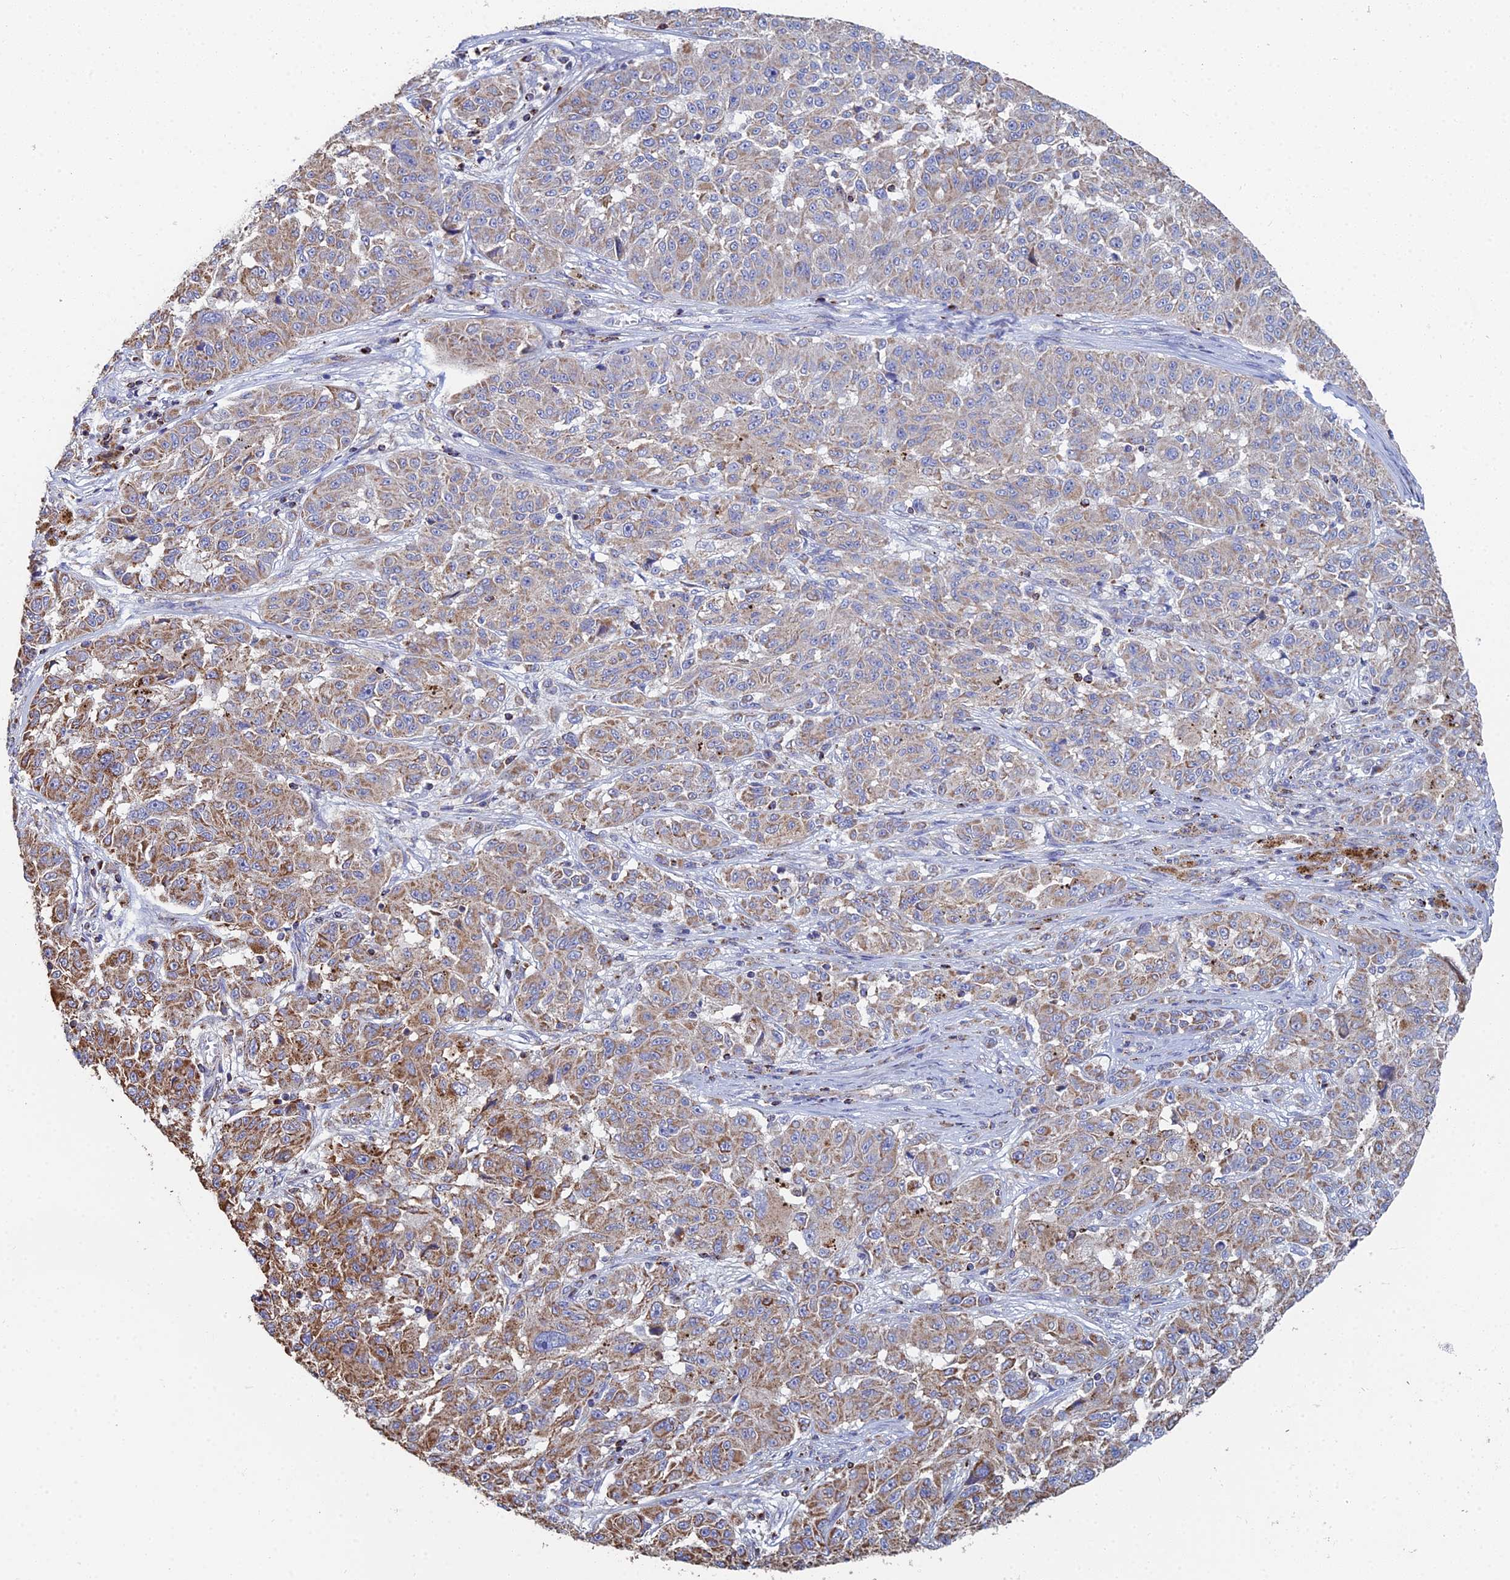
{"staining": {"intensity": "moderate", "quantity": "25%-75%", "location": "cytoplasmic/membranous"}, "tissue": "melanoma", "cell_type": "Tumor cells", "image_type": "cancer", "snomed": [{"axis": "morphology", "description": "Malignant melanoma, NOS"}, {"axis": "topography", "description": "Skin"}], "caption": "Immunohistochemistry (IHC) of human malignant melanoma reveals medium levels of moderate cytoplasmic/membranous expression in about 25%-75% of tumor cells.", "gene": "SPOCK2", "patient": {"sex": "male", "age": 53}}